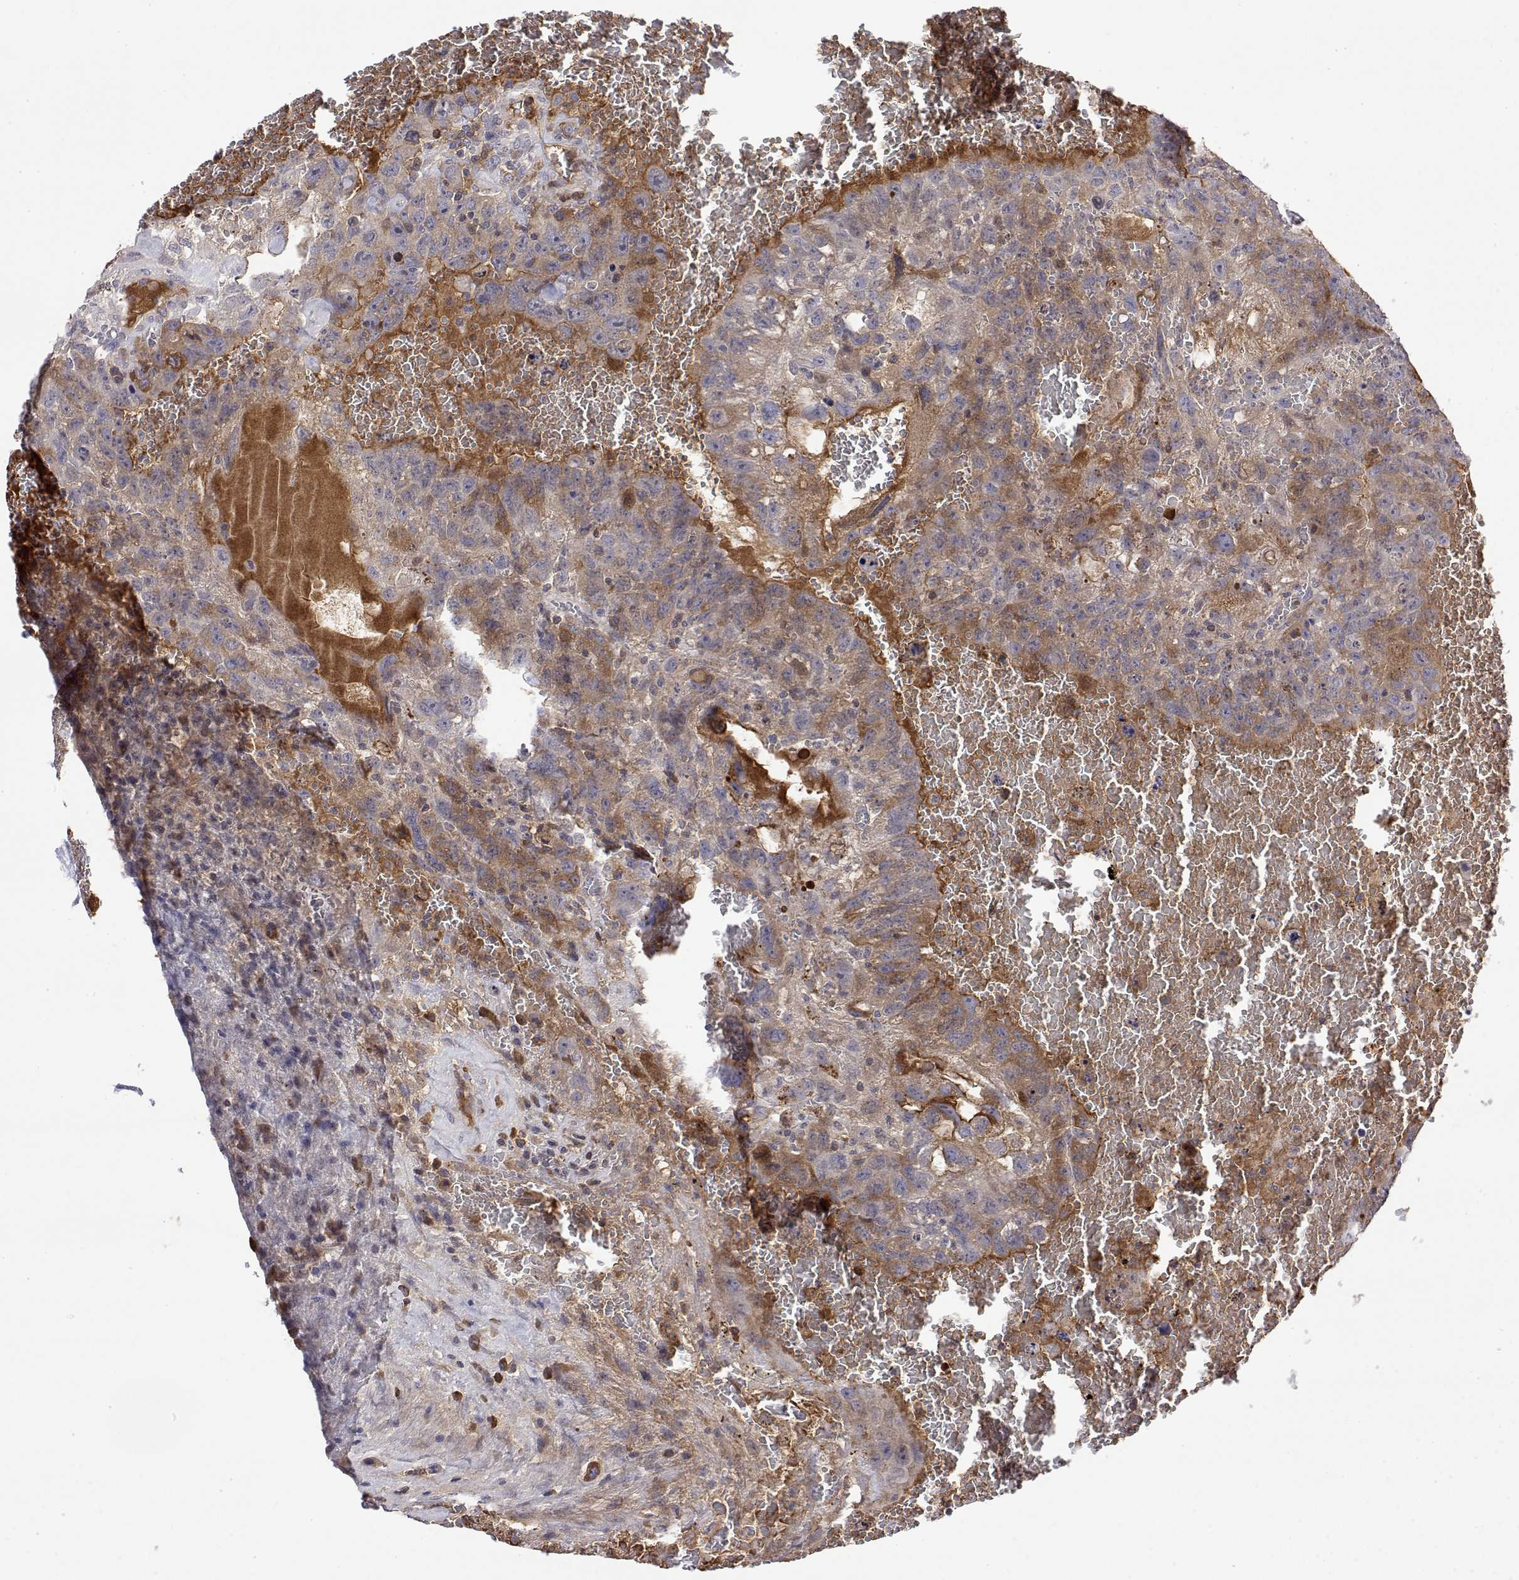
{"staining": {"intensity": "moderate", "quantity": "<25%", "location": "cytoplasmic/membranous"}, "tissue": "testis cancer", "cell_type": "Tumor cells", "image_type": "cancer", "snomed": [{"axis": "morphology", "description": "Carcinoma, Embryonal, NOS"}, {"axis": "topography", "description": "Testis"}], "caption": "Testis cancer was stained to show a protein in brown. There is low levels of moderate cytoplasmic/membranous positivity in approximately <25% of tumor cells. (DAB (3,3'-diaminobenzidine) = brown stain, brightfield microscopy at high magnification).", "gene": "IGFBP4", "patient": {"sex": "male", "age": 26}}